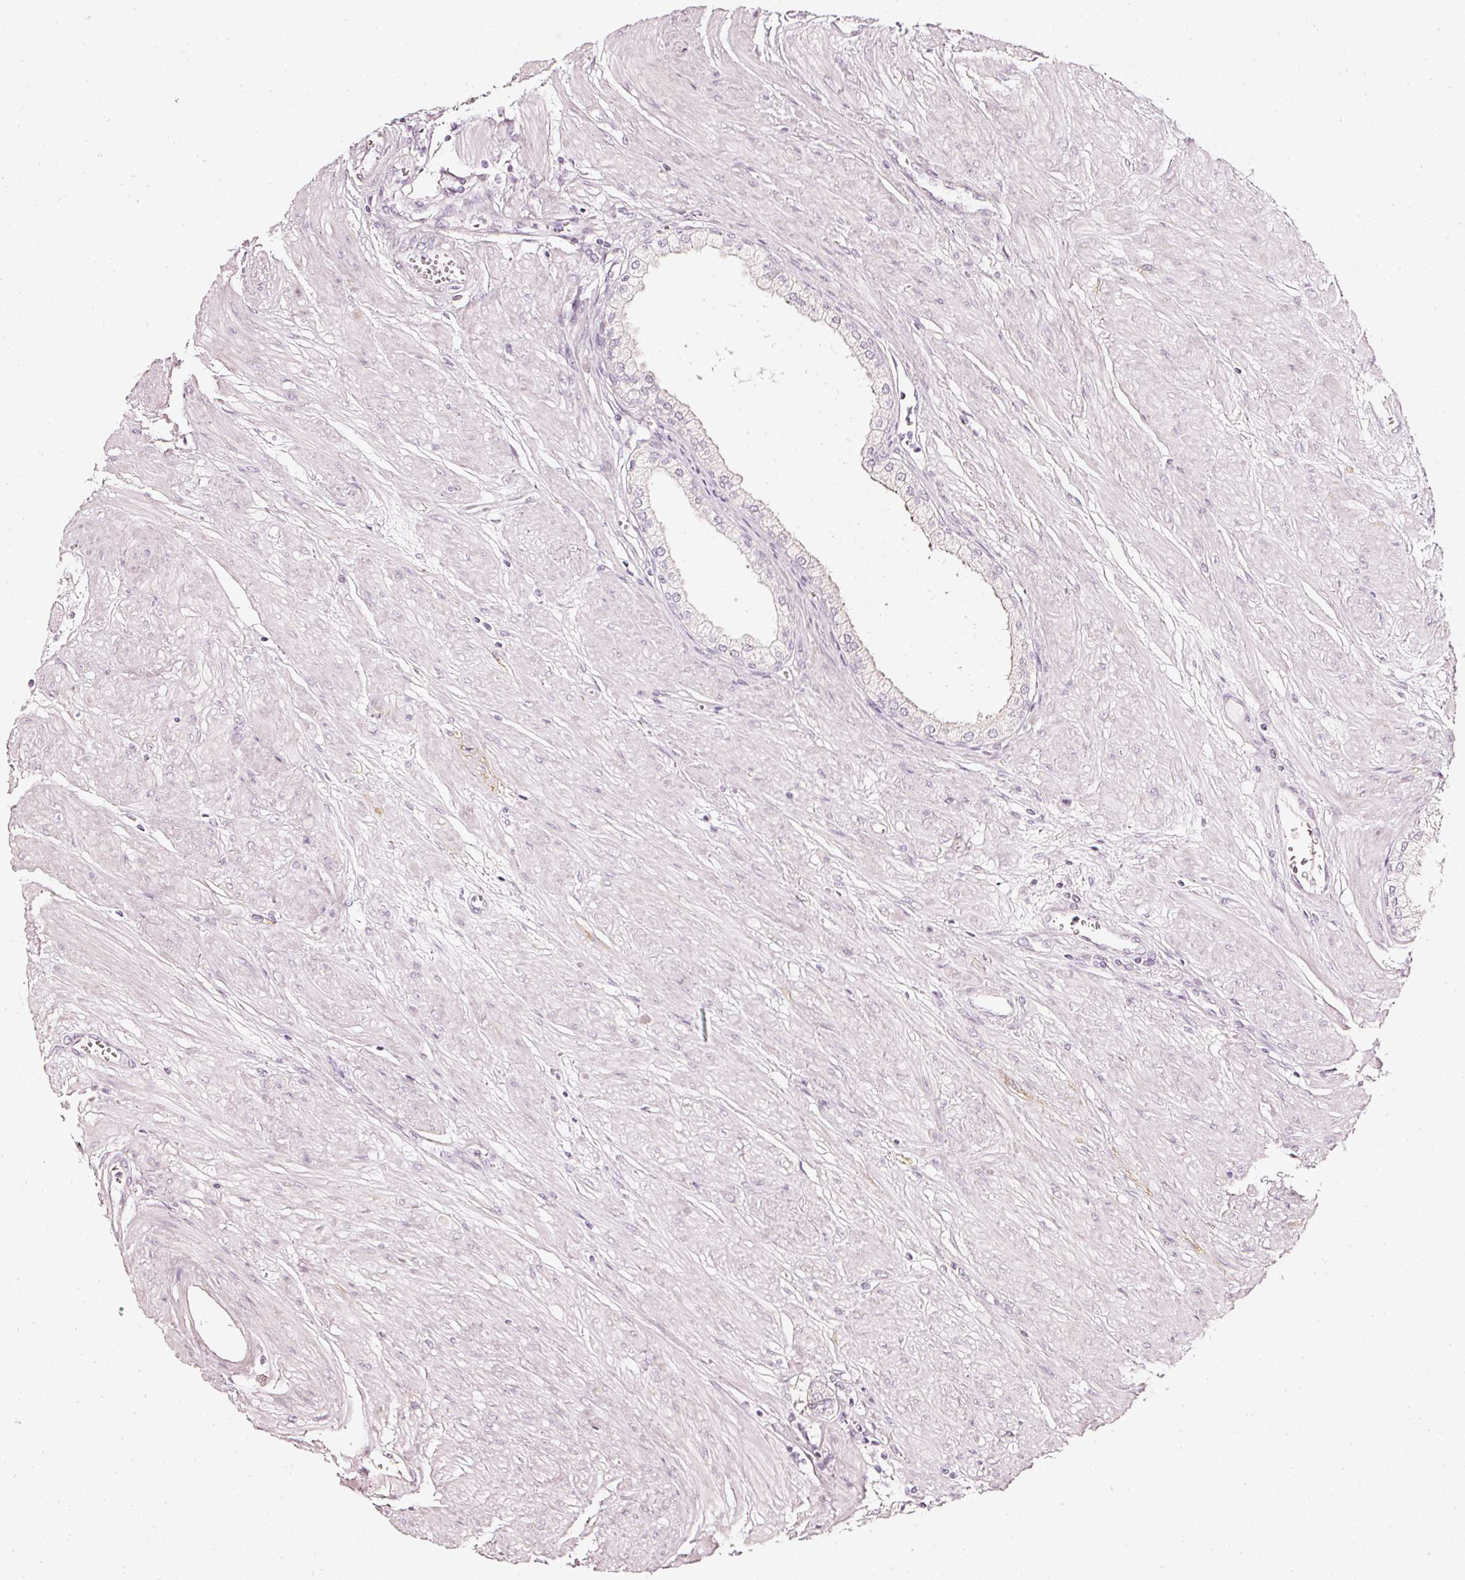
{"staining": {"intensity": "negative", "quantity": "none", "location": "none"}, "tissue": "prostate cancer", "cell_type": "Tumor cells", "image_type": "cancer", "snomed": [{"axis": "morphology", "description": "Adenocarcinoma, High grade"}, {"axis": "topography", "description": "Prostate and seminal vesicle, NOS"}], "caption": "An immunohistochemistry (IHC) photomicrograph of high-grade adenocarcinoma (prostate) is shown. There is no staining in tumor cells of high-grade adenocarcinoma (prostate).", "gene": "CNP", "patient": {"sex": "male", "age": 64}}